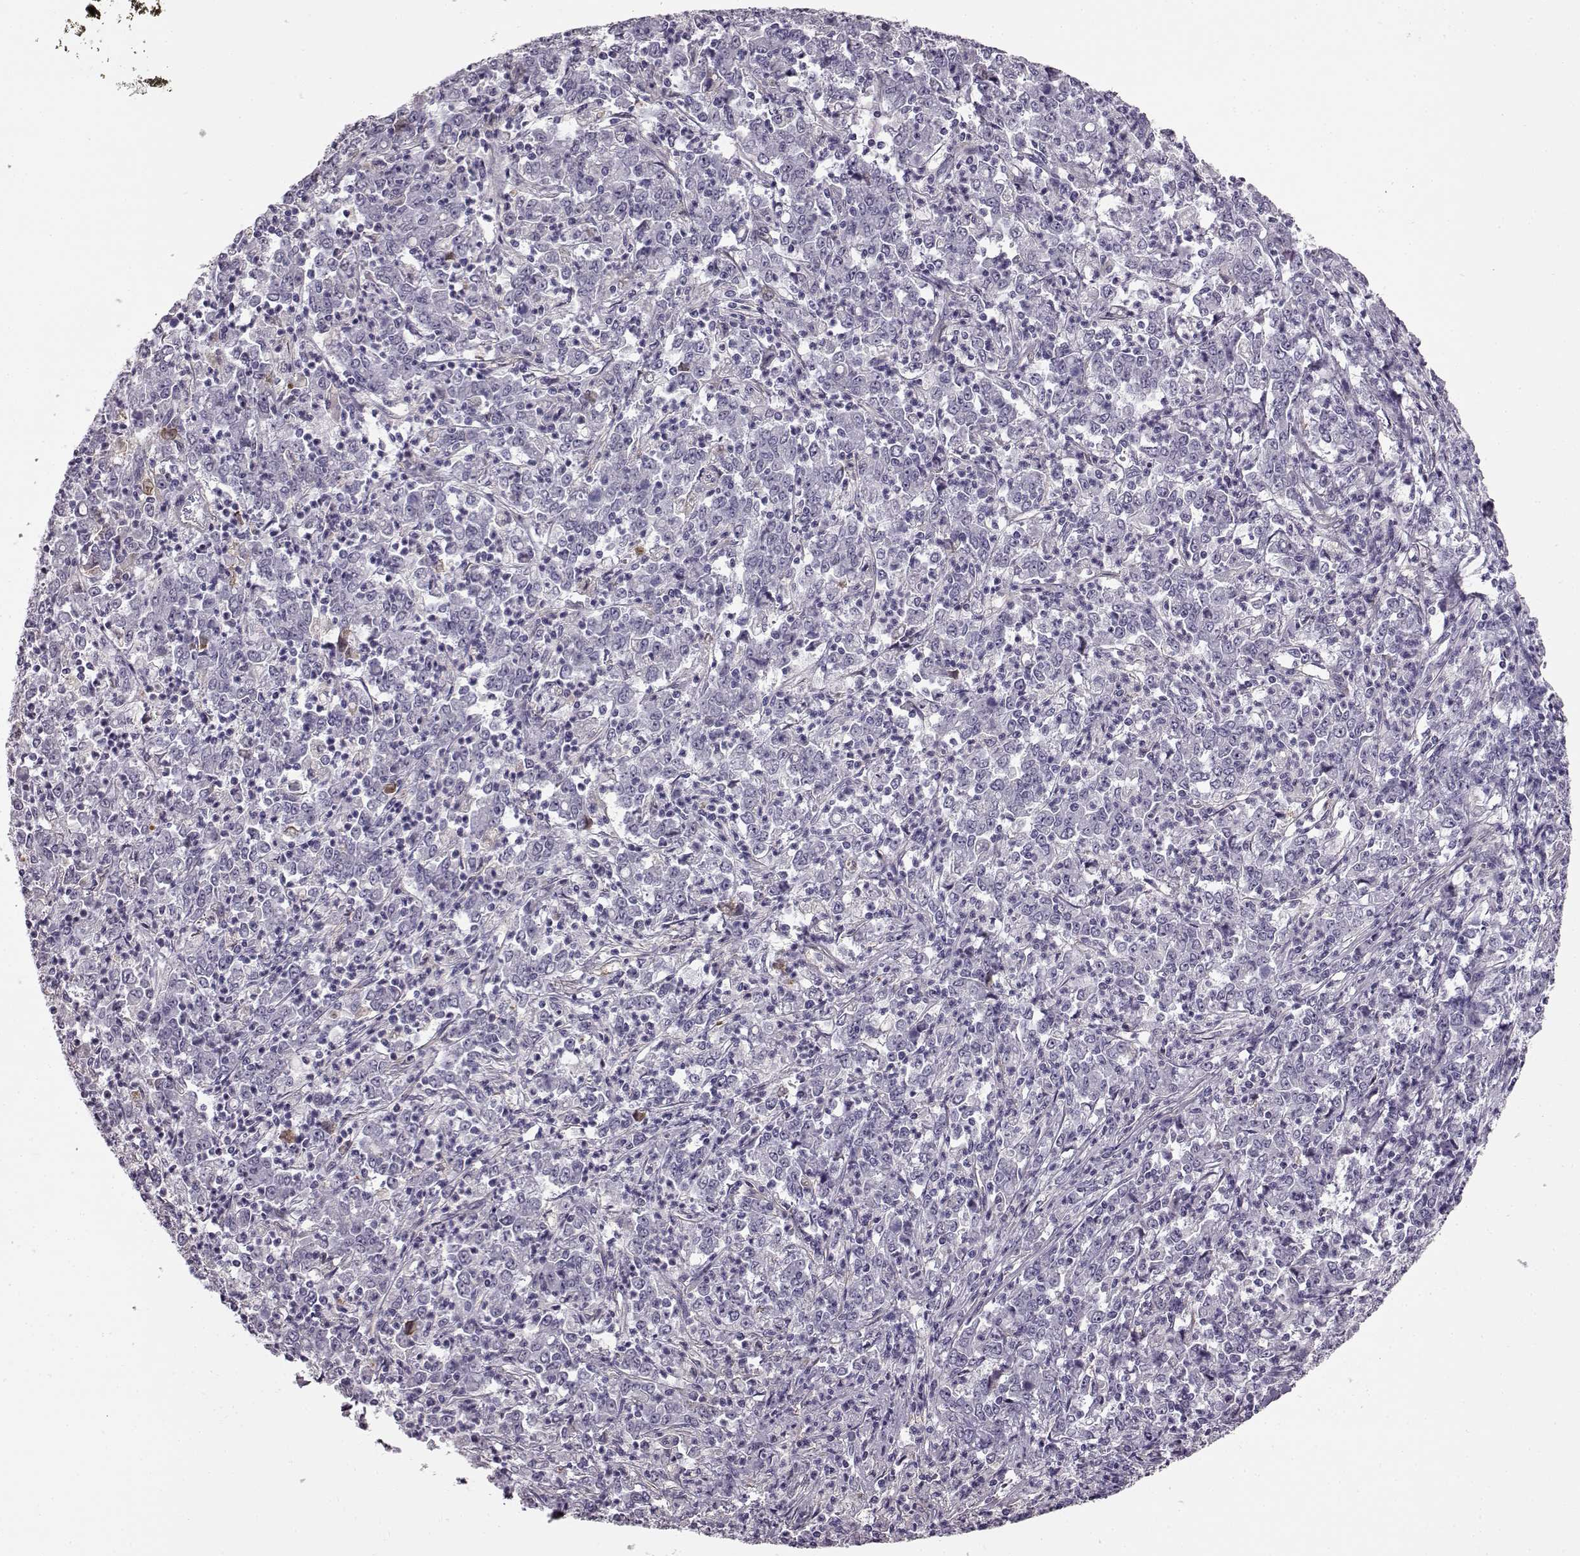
{"staining": {"intensity": "negative", "quantity": "none", "location": "none"}, "tissue": "stomach cancer", "cell_type": "Tumor cells", "image_type": "cancer", "snomed": [{"axis": "morphology", "description": "Adenocarcinoma, NOS"}, {"axis": "topography", "description": "Stomach, lower"}], "caption": "This histopathology image is of adenocarcinoma (stomach) stained with IHC to label a protein in brown with the nuclei are counter-stained blue. There is no expression in tumor cells.", "gene": "TRIM69", "patient": {"sex": "female", "age": 71}}